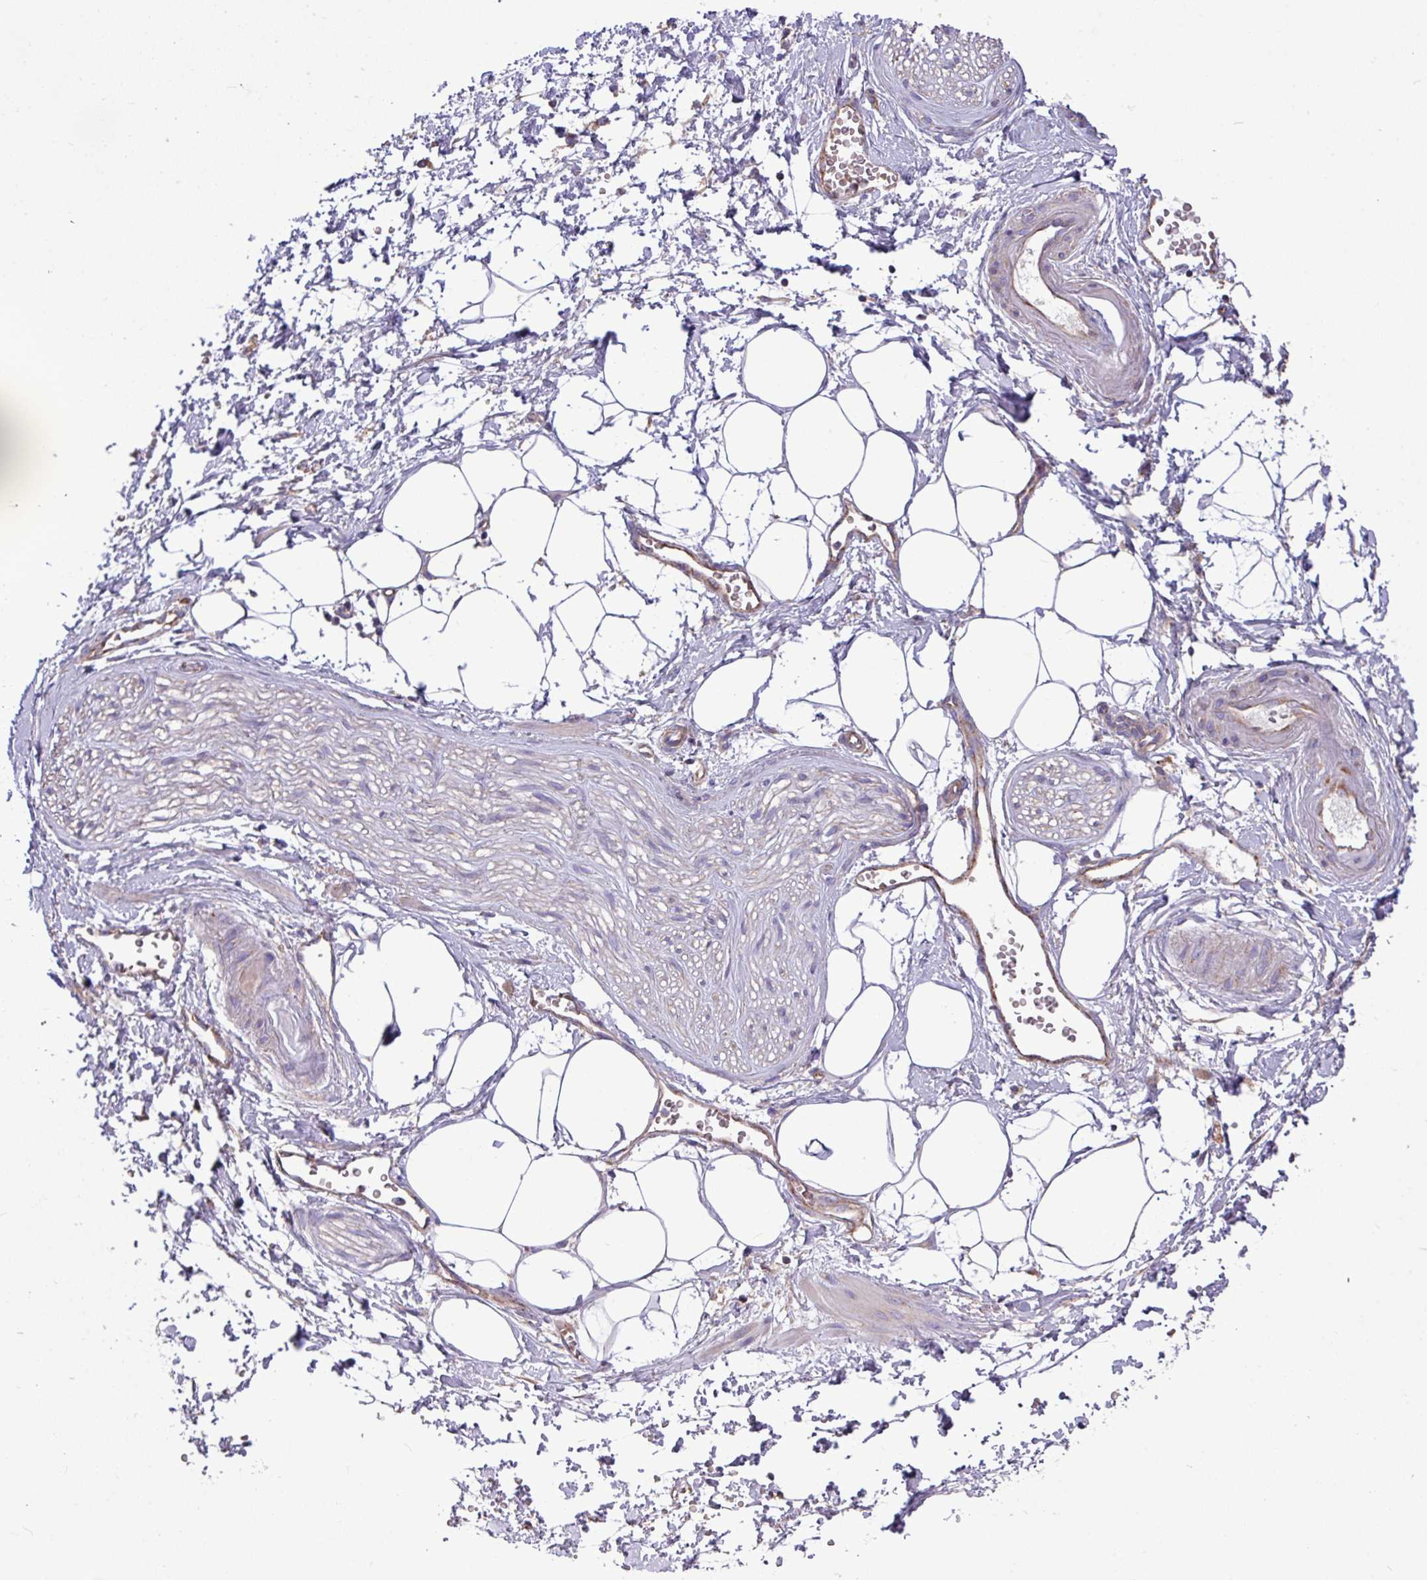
{"staining": {"intensity": "negative", "quantity": "none", "location": "none"}, "tissue": "adipose tissue", "cell_type": "Adipocytes", "image_type": "normal", "snomed": [{"axis": "morphology", "description": "Normal tissue, NOS"}, {"axis": "topography", "description": "Prostate"}, {"axis": "topography", "description": "Peripheral nerve tissue"}], "caption": "Normal adipose tissue was stained to show a protein in brown. There is no significant positivity in adipocytes. (Brightfield microscopy of DAB (3,3'-diaminobenzidine) IHC at high magnification).", "gene": "PPM1J", "patient": {"sex": "male", "age": 55}}